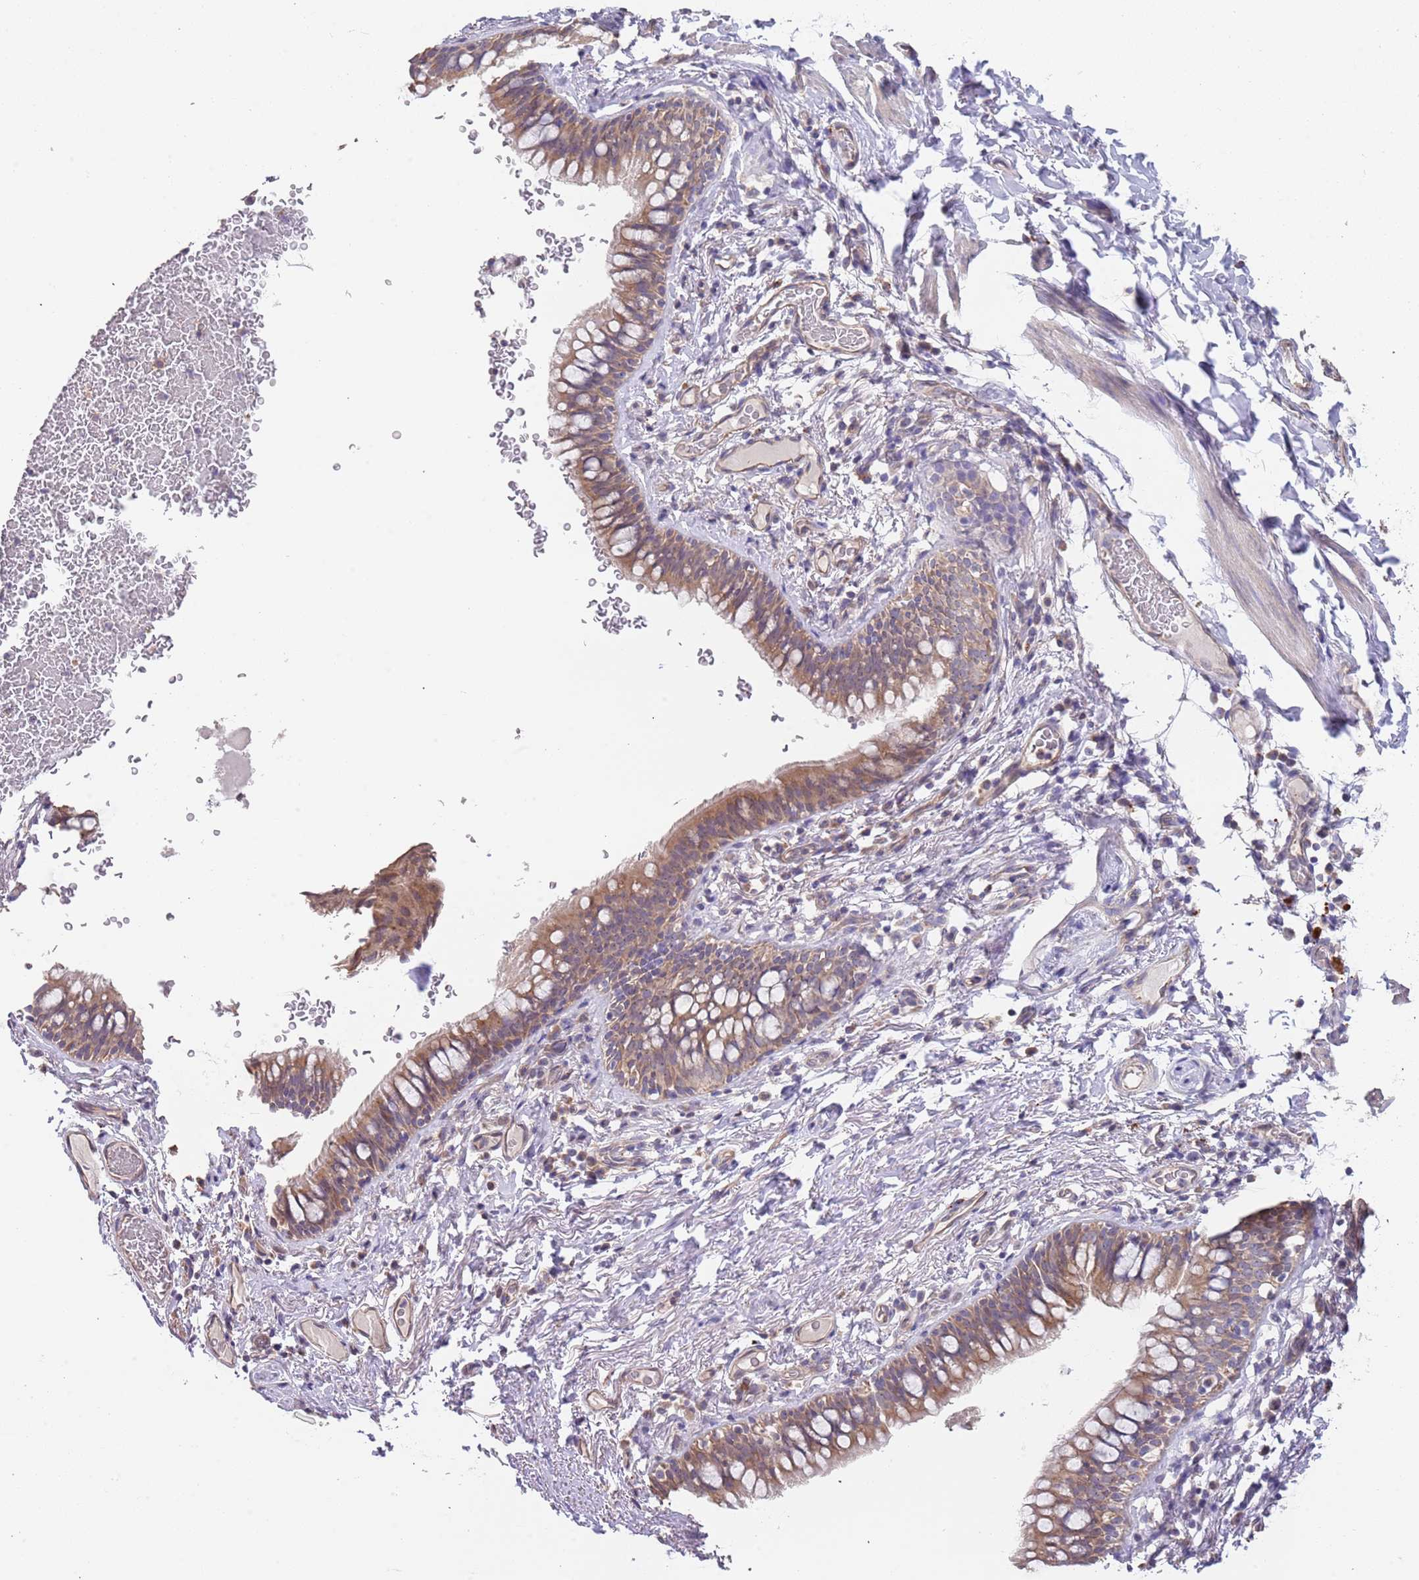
{"staining": {"intensity": "moderate", "quantity": ">75%", "location": "cytoplasmic/membranous"}, "tissue": "bronchus", "cell_type": "Respiratory epithelial cells", "image_type": "normal", "snomed": [{"axis": "morphology", "description": "Normal tissue, NOS"}, {"axis": "topography", "description": "Cartilage tissue"}, {"axis": "topography", "description": "Bronchus"}], "caption": "Immunohistochemistry of unremarkable human bronchus reveals medium levels of moderate cytoplasmic/membranous staining in about >75% of respiratory epithelial cells. Nuclei are stained in blue.", "gene": "TMEM64", "patient": {"sex": "female", "age": 36}}